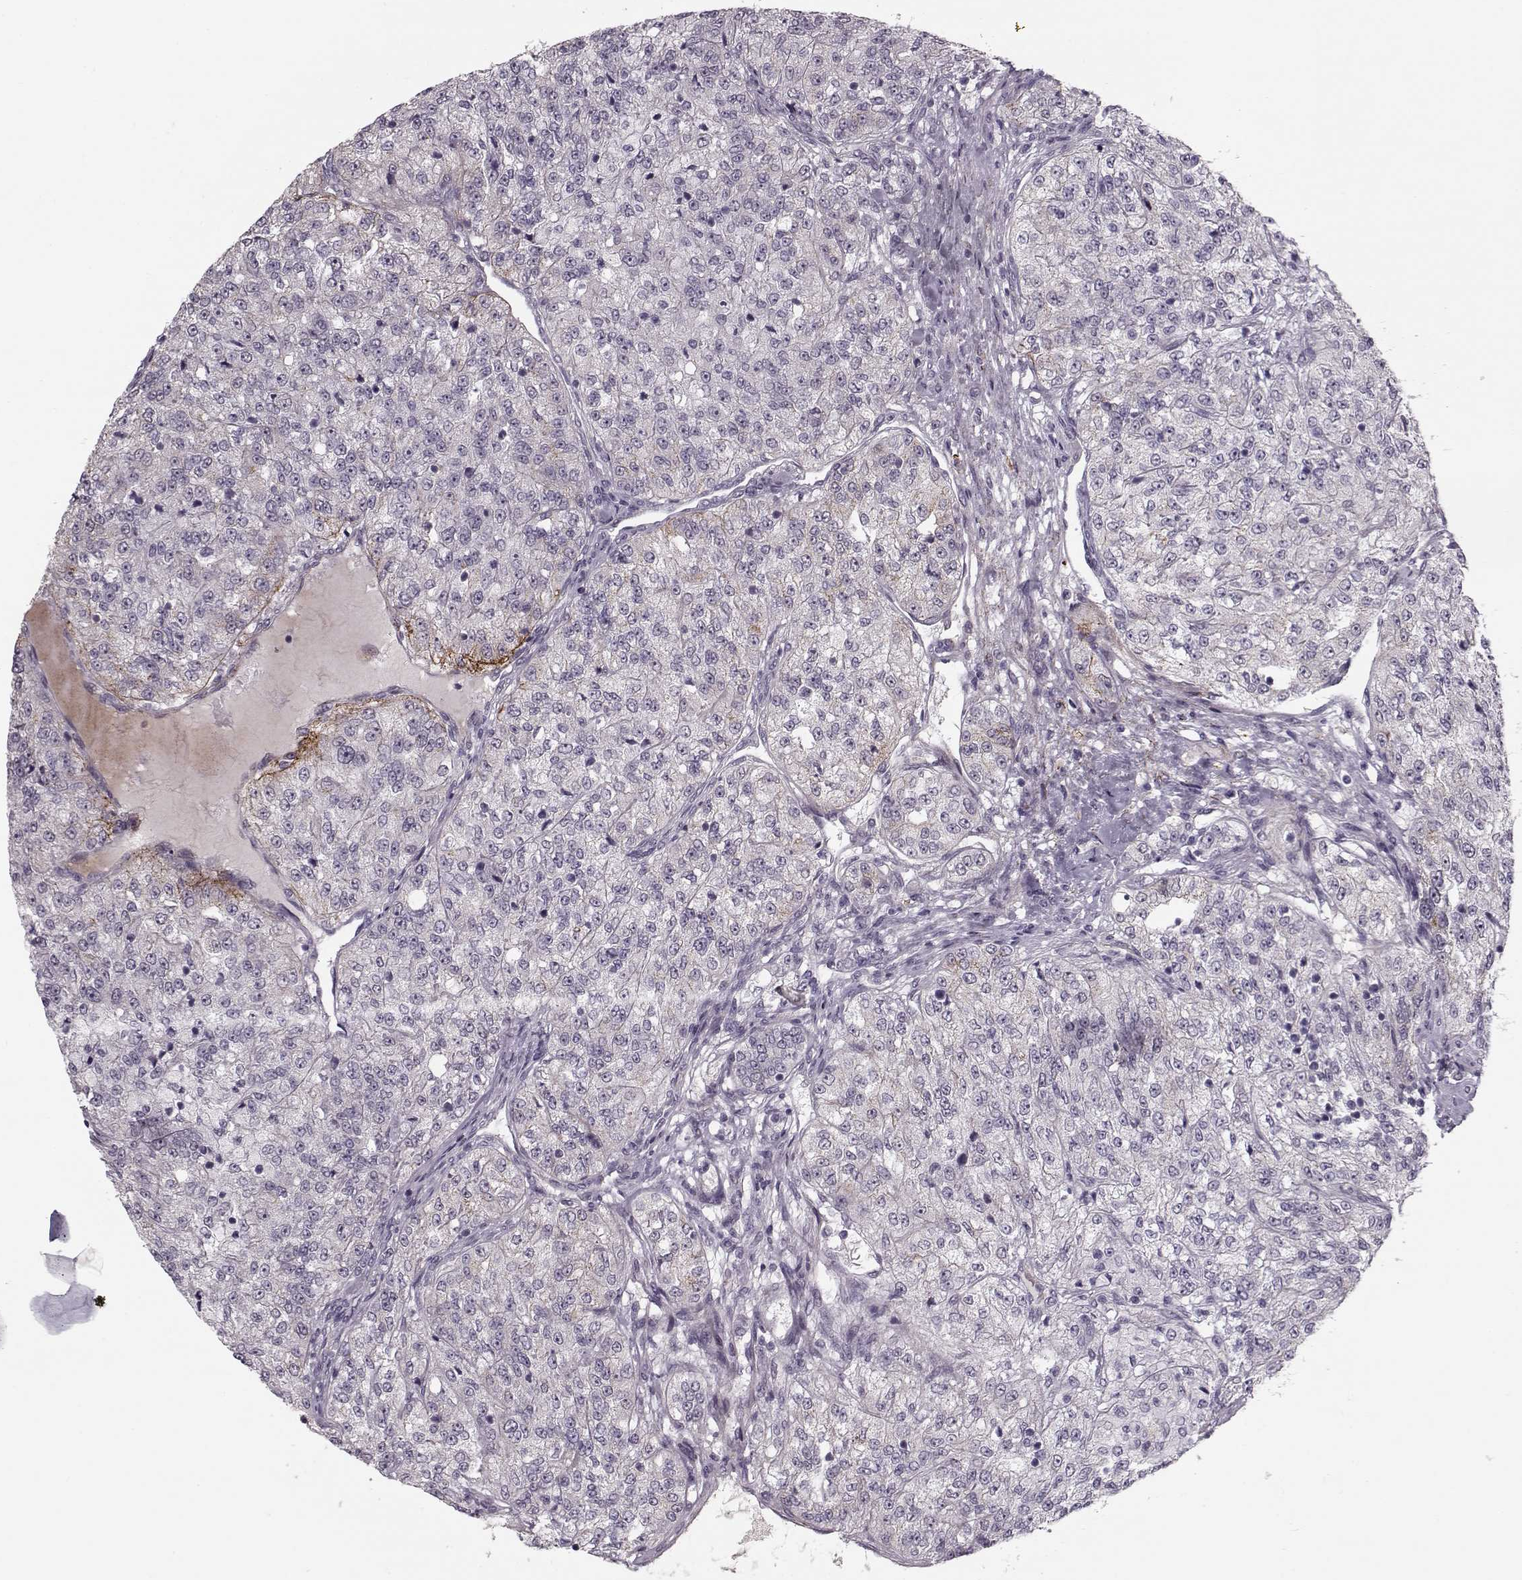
{"staining": {"intensity": "negative", "quantity": "none", "location": "none"}, "tissue": "renal cancer", "cell_type": "Tumor cells", "image_type": "cancer", "snomed": [{"axis": "morphology", "description": "Adenocarcinoma, NOS"}, {"axis": "topography", "description": "Kidney"}], "caption": "This photomicrograph is of adenocarcinoma (renal) stained with IHC to label a protein in brown with the nuclei are counter-stained blue. There is no positivity in tumor cells.", "gene": "DNAI3", "patient": {"sex": "female", "age": 63}}